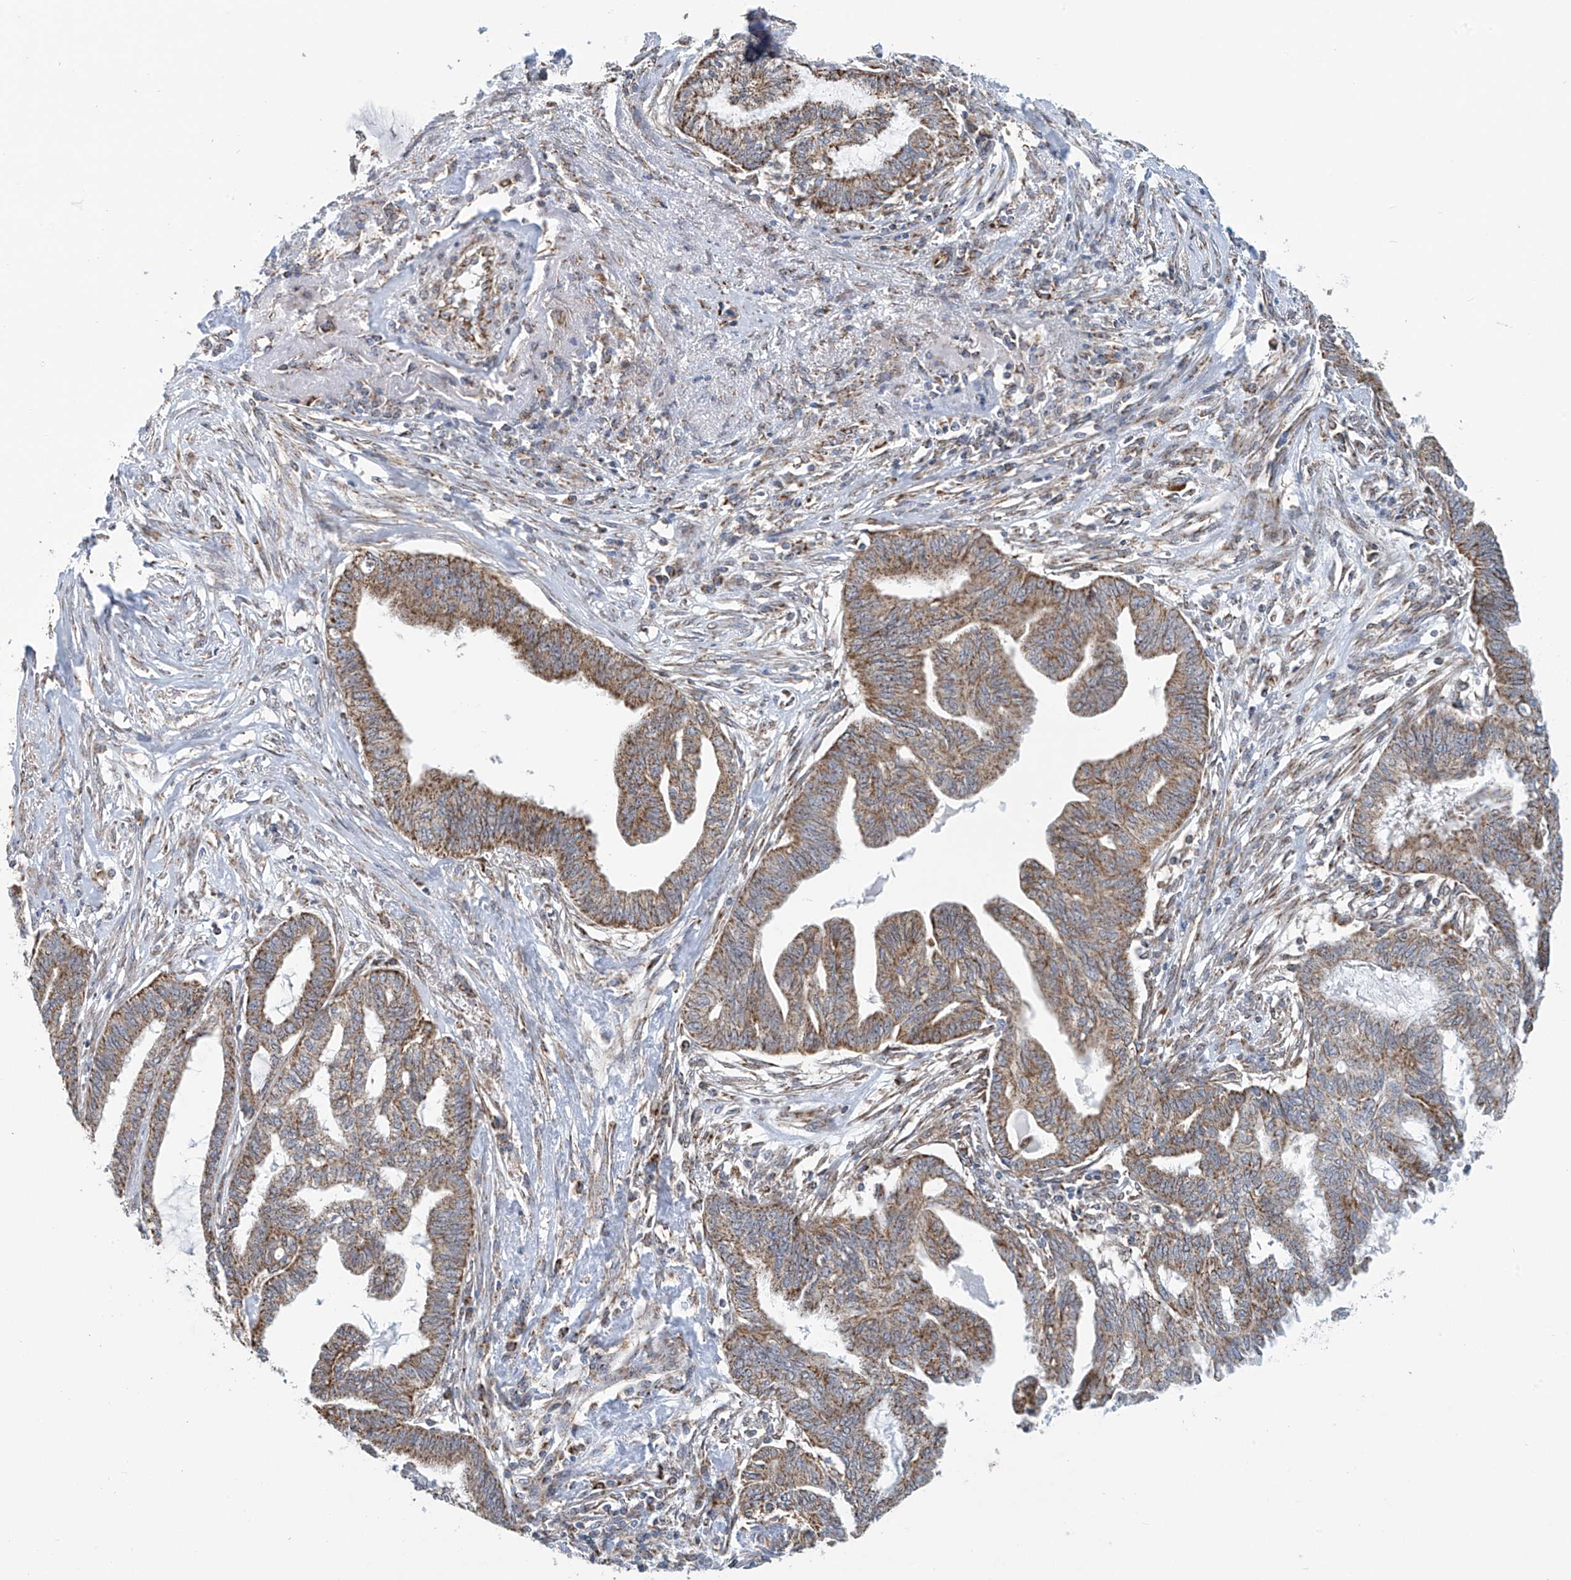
{"staining": {"intensity": "moderate", "quantity": ">75%", "location": "cytoplasmic/membranous"}, "tissue": "endometrial cancer", "cell_type": "Tumor cells", "image_type": "cancer", "snomed": [{"axis": "morphology", "description": "Adenocarcinoma, NOS"}, {"axis": "topography", "description": "Endometrium"}], "caption": "A histopathology image of endometrial cancer (adenocarcinoma) stained for a protein exhibits moderate cytoplasmic/membranous brown staining in tumor cells. The protein of interest is shown in brown color, while the nuclei are stained blue.", "gene": "COMMD1", "patient": {"sex": "female", "age": 86}}